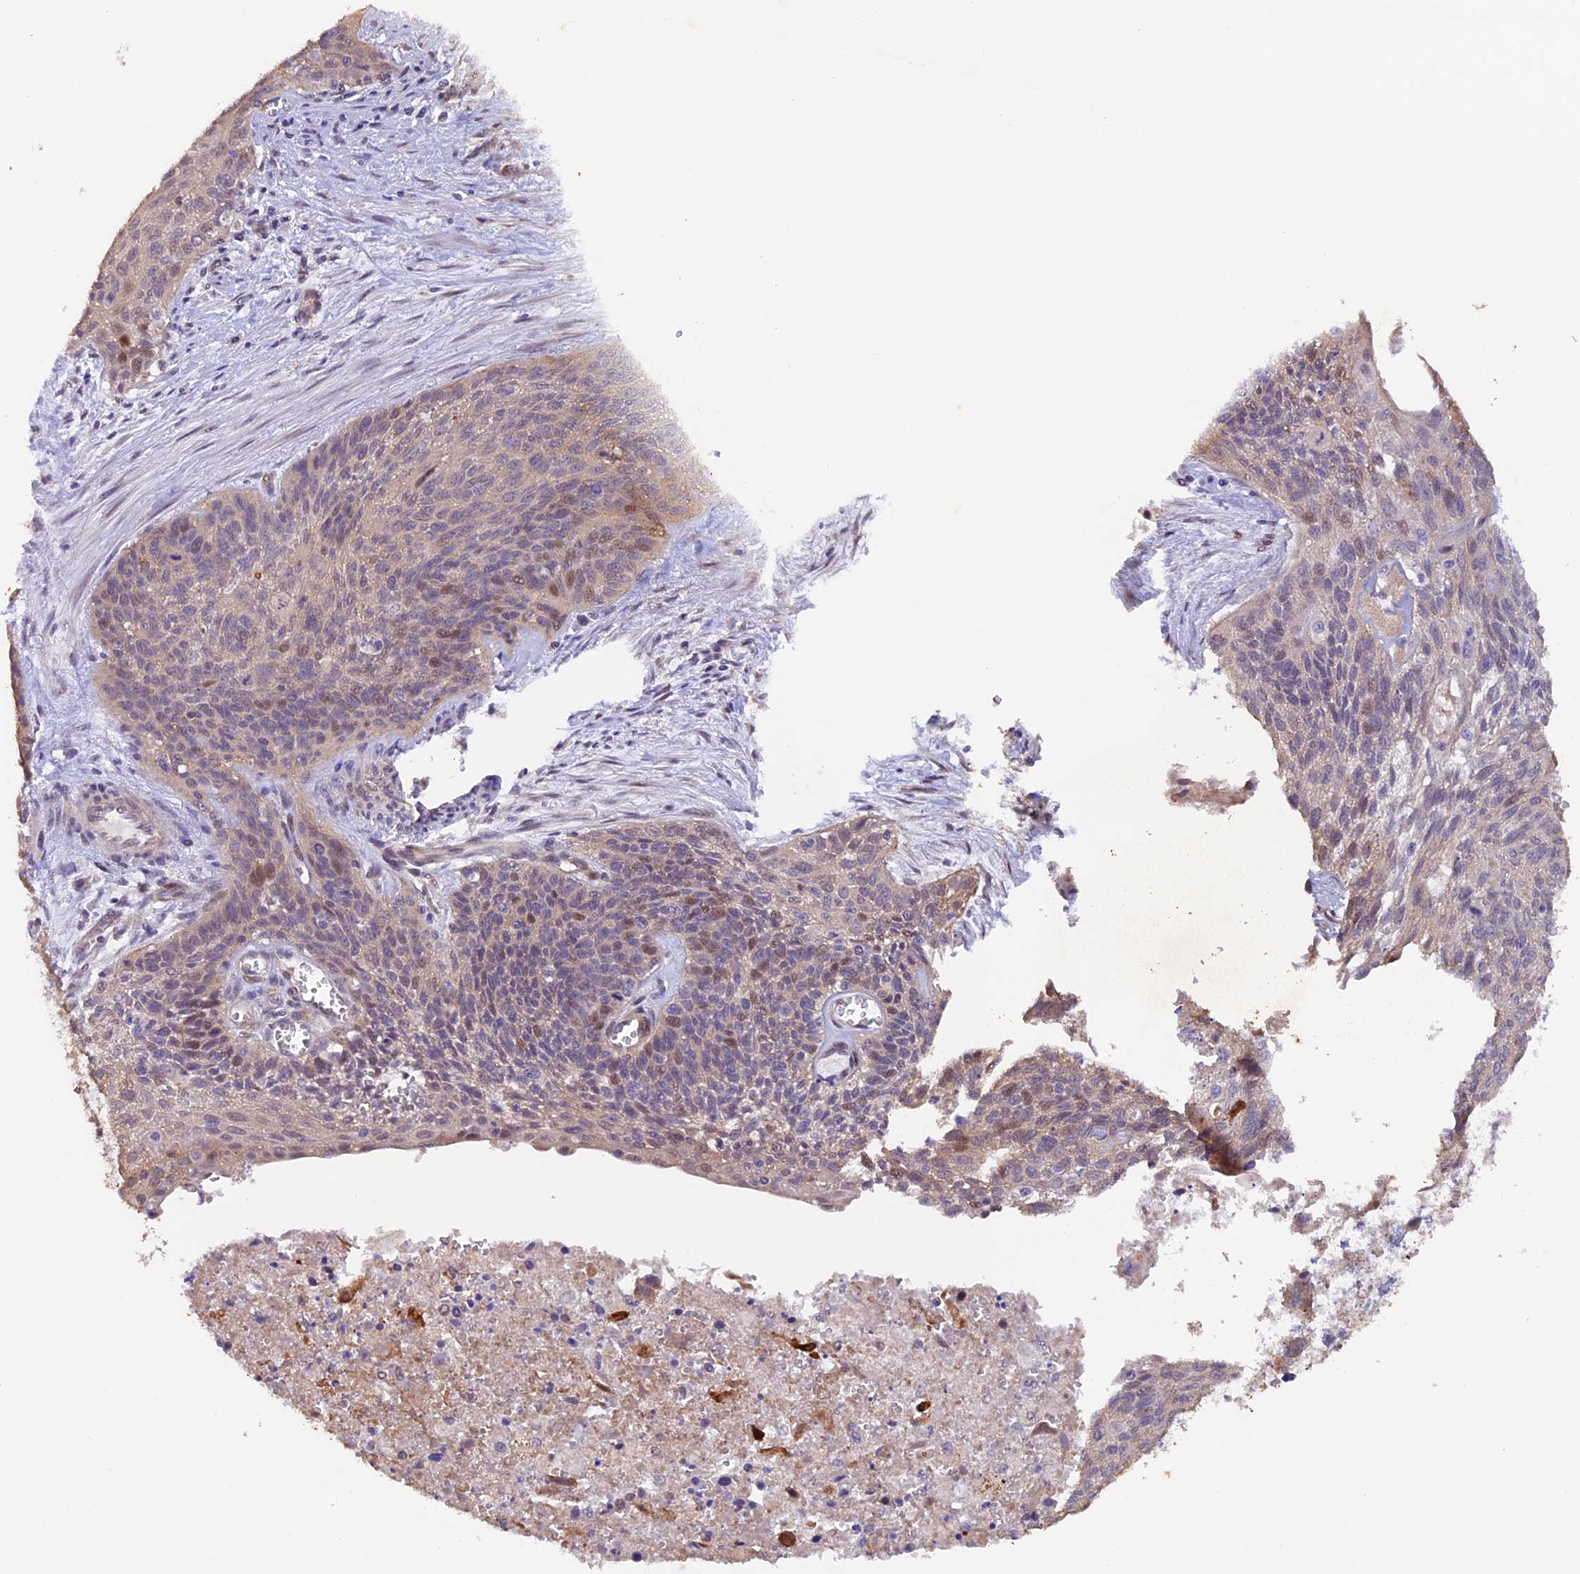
{"staining": {"intensity": "weak", "quantity": "25%-75%", "location": "nuclear"}, "tissue": "cervical cancer", "cell_type": "Tumor cells", "image_type": "cancer", "snomed": [{"axis": "morphology", "description": "Squamous cell carcinoma, NOS"}, {"axis": "topography", "description": "Cervix"}], "caption": "This image demonstrates immunohistochemistry (IHC) staining of human cervical squamous cell carcinoma, with low weak nuclear staining in approximately 25%-75% of tumor cells.", "gene": "NCK2", "patient": {"sex": "female", "age": 55}}